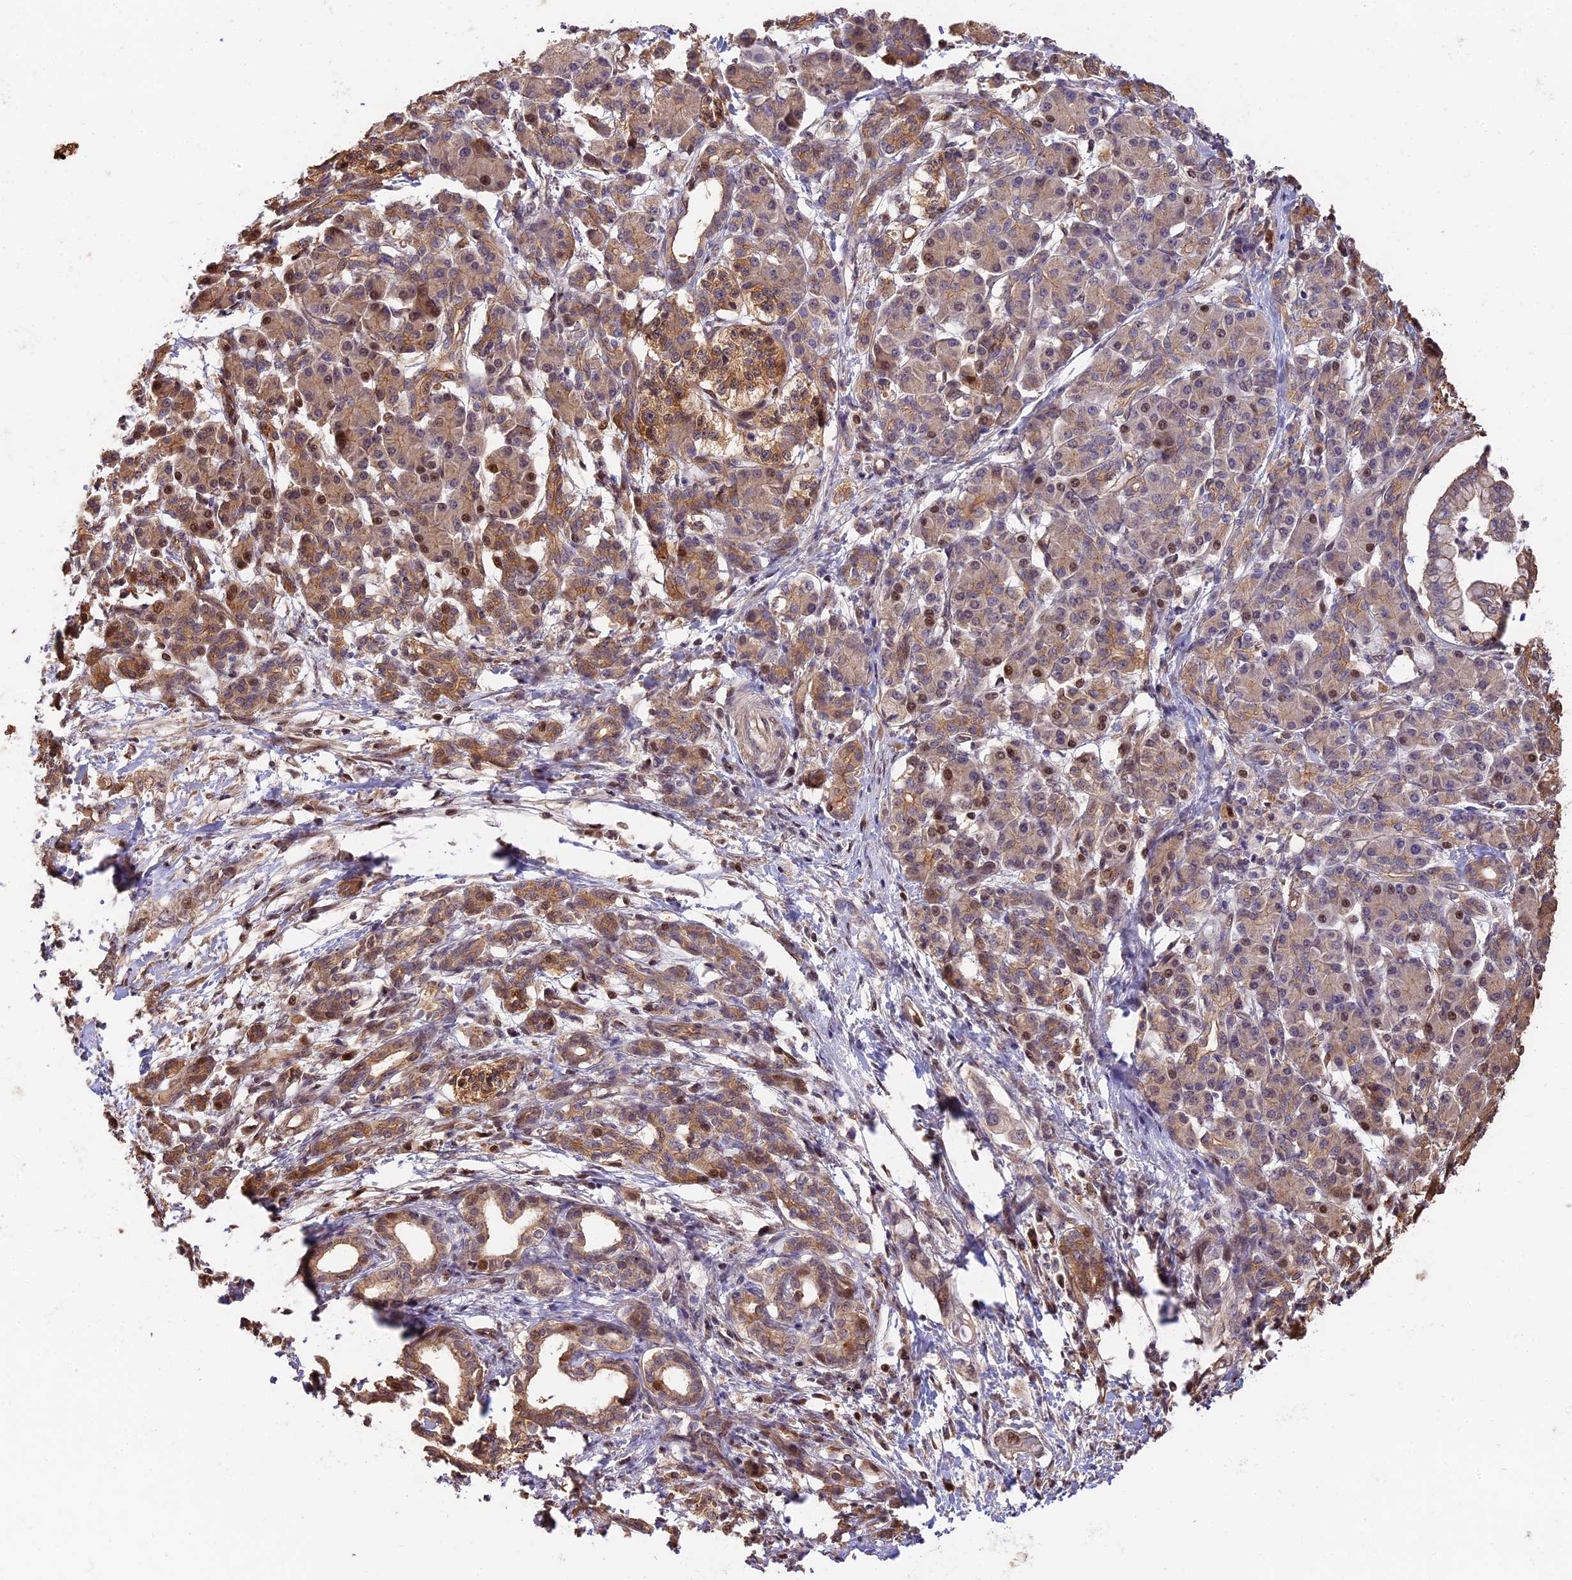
{"staining": {"intensity": "weak", "quantity": ">75%", "location": "cytoplasmic/membranous"}, "tissue": "pancreatic cancer", "cell_type": "Tumor cells", "image_type": "cancer", "snomed": [{"axis": "morphology", "description": "Adenocarcinoma, NOS"}, {"axis": "topography", "description": "Pancreas"}], "caption": "An immunohistochemistry micrograph of neoplastic tissue is shown. Protein staining in brown highlights weak cytoplasmic/membranous positivity in pancreatic cancer within tumor cells.", "gene": "PPP1R37", "patient": {"sex": "female", "age": 55}}